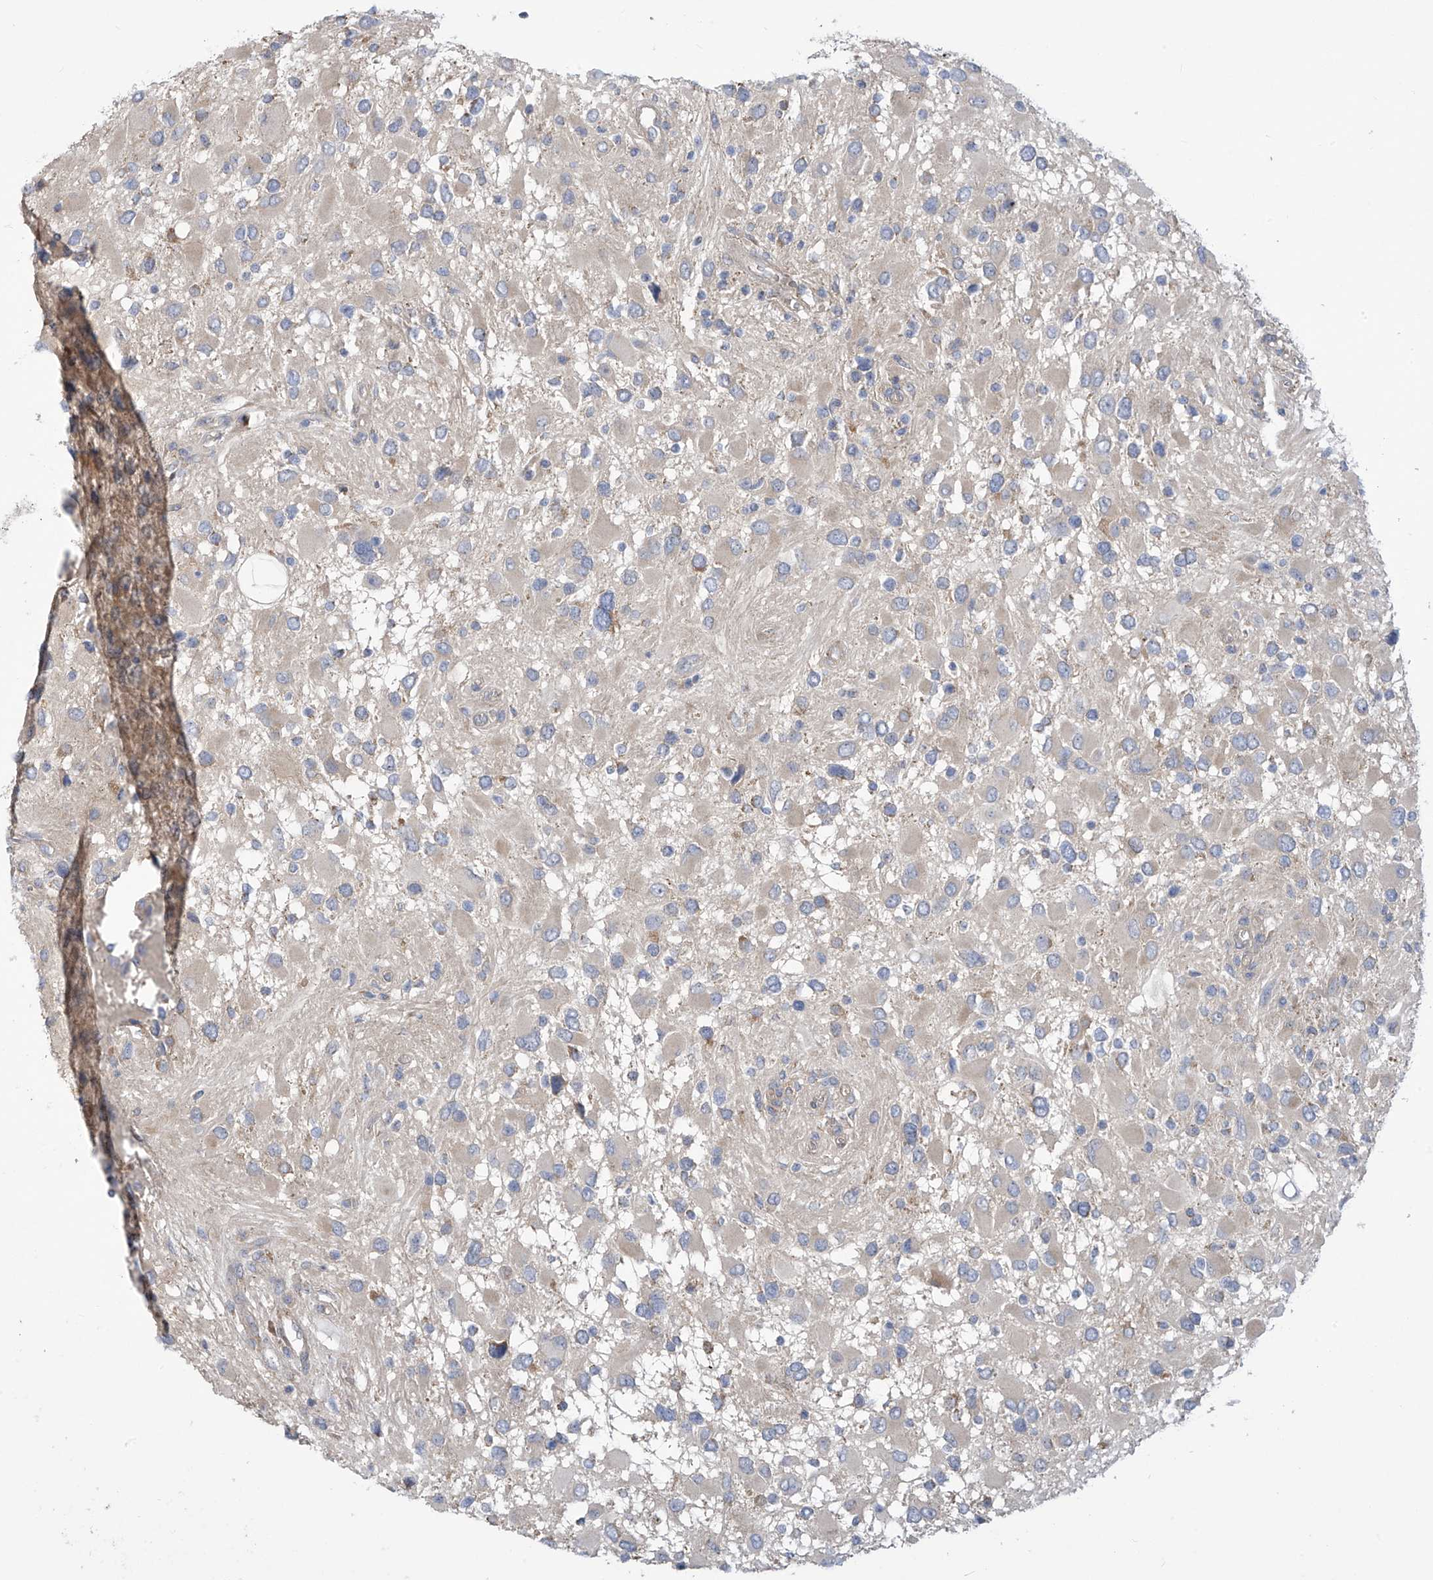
{"staining": {"intensity": "negative", "quantity": "none", "location": "none"}, "tissue": "glioma", "cell_type": "Tumor cells", "image_type": "cancer", "snomed": [{"axis": "morphology", "description": "Glioma, malignant, High grade"}, {"axis": "topography", "description": "Brain"}], "caption": "A high-resolution micrograph shows IHC staining of glioma, which shows no significant staining in tumor cells.", "gene": "ADAT2", "patient": {"sex": "male", "age": 53}}